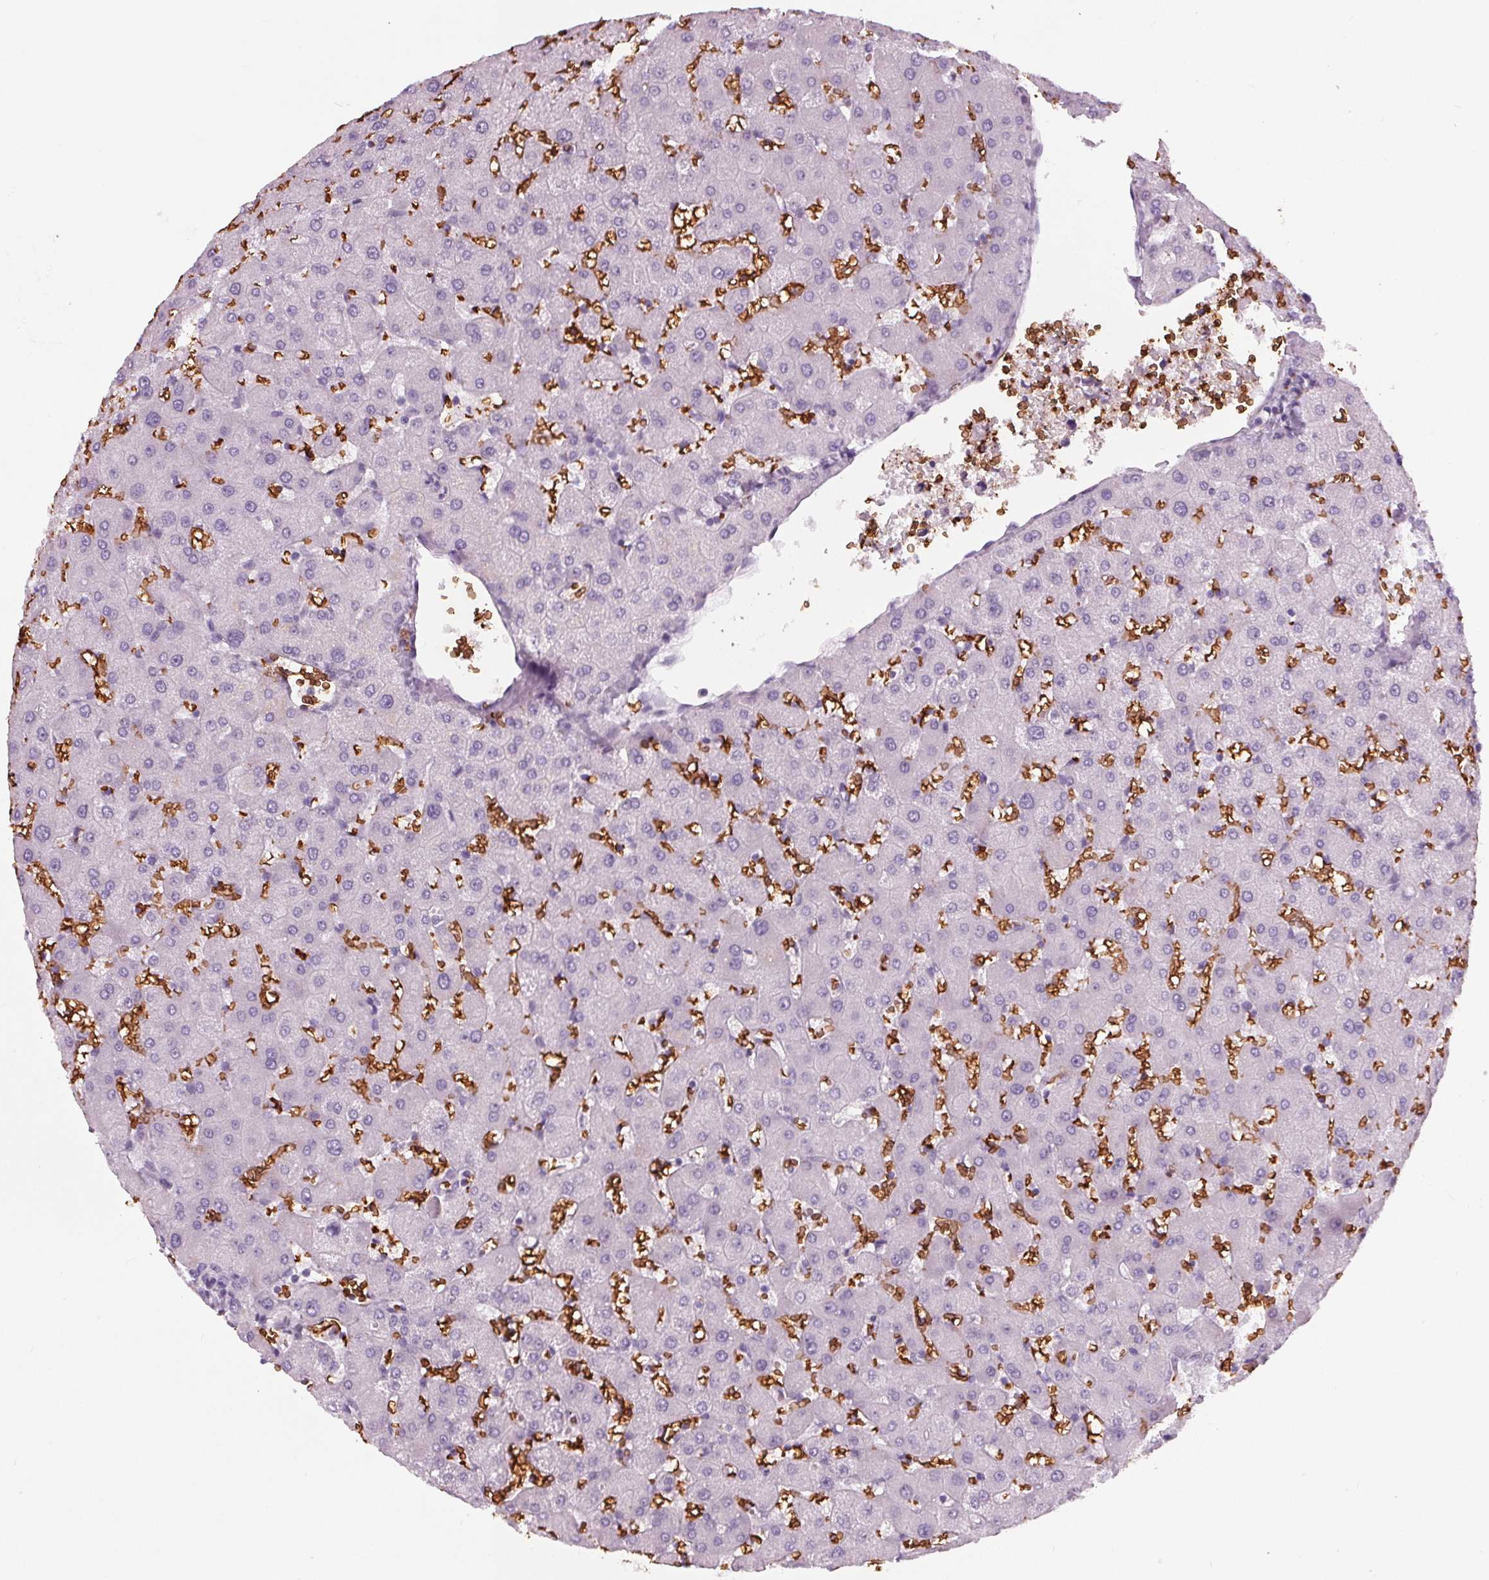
{"staining": {"intensity": "negative", "quantity": "none", "location": "none"}, "tissue": "liver", "cell_type": "Cholangiocytes", "image_type": "normal", "snomed": [{"axis": "morphology", "description": "Normal tissue, NOS"}, {"axis": "topography", "description": "Liver"}], "caption": "This micrograph is of unremarkable liver stained with immunohistochemistry to label a protein in brown with the nuclei are counter-stained blue. There is no expression in cholangiocytes. (DAB IHC visualized using brightfield microscopy, high magnification).", "gene": "SLC4A1", "patient": {"sex": "female", "age": 63}}